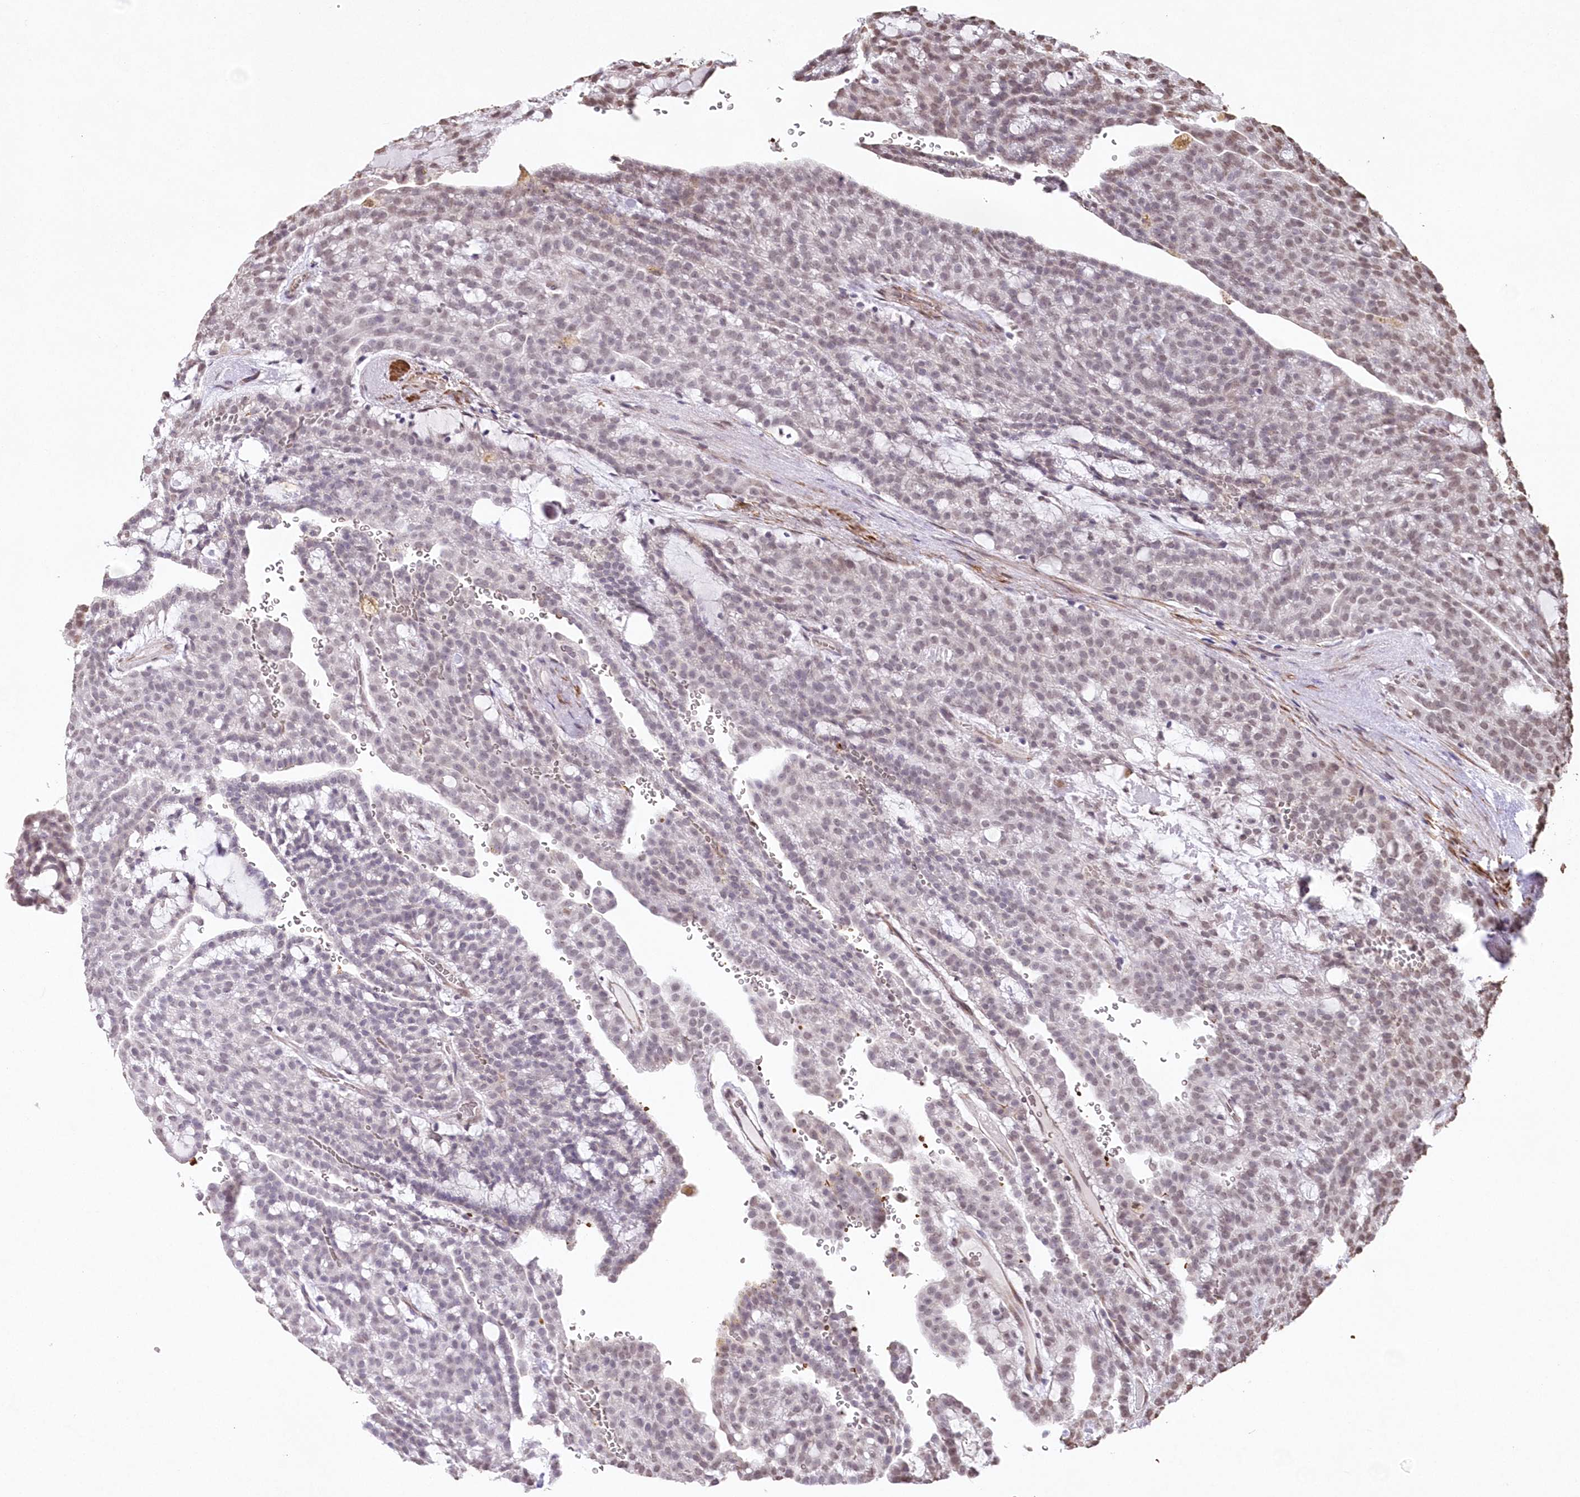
{"staining": {"intensity": "negative", "quantity": "none", "location": "none"}, "tissue": "renal cancer", "cell_type": "Tumor cells", "image_type": "cancer", "snomed": [{"axis": "morphology", "description": "Adenocarcinoma, NOS"}, {"axis": "topography", "description": "Kidney"}], "caption": "There is no significant expression in tumor cells of renal cancer.", "gene": "RBM27", "patient": {"sex": "male", "age": 63}}